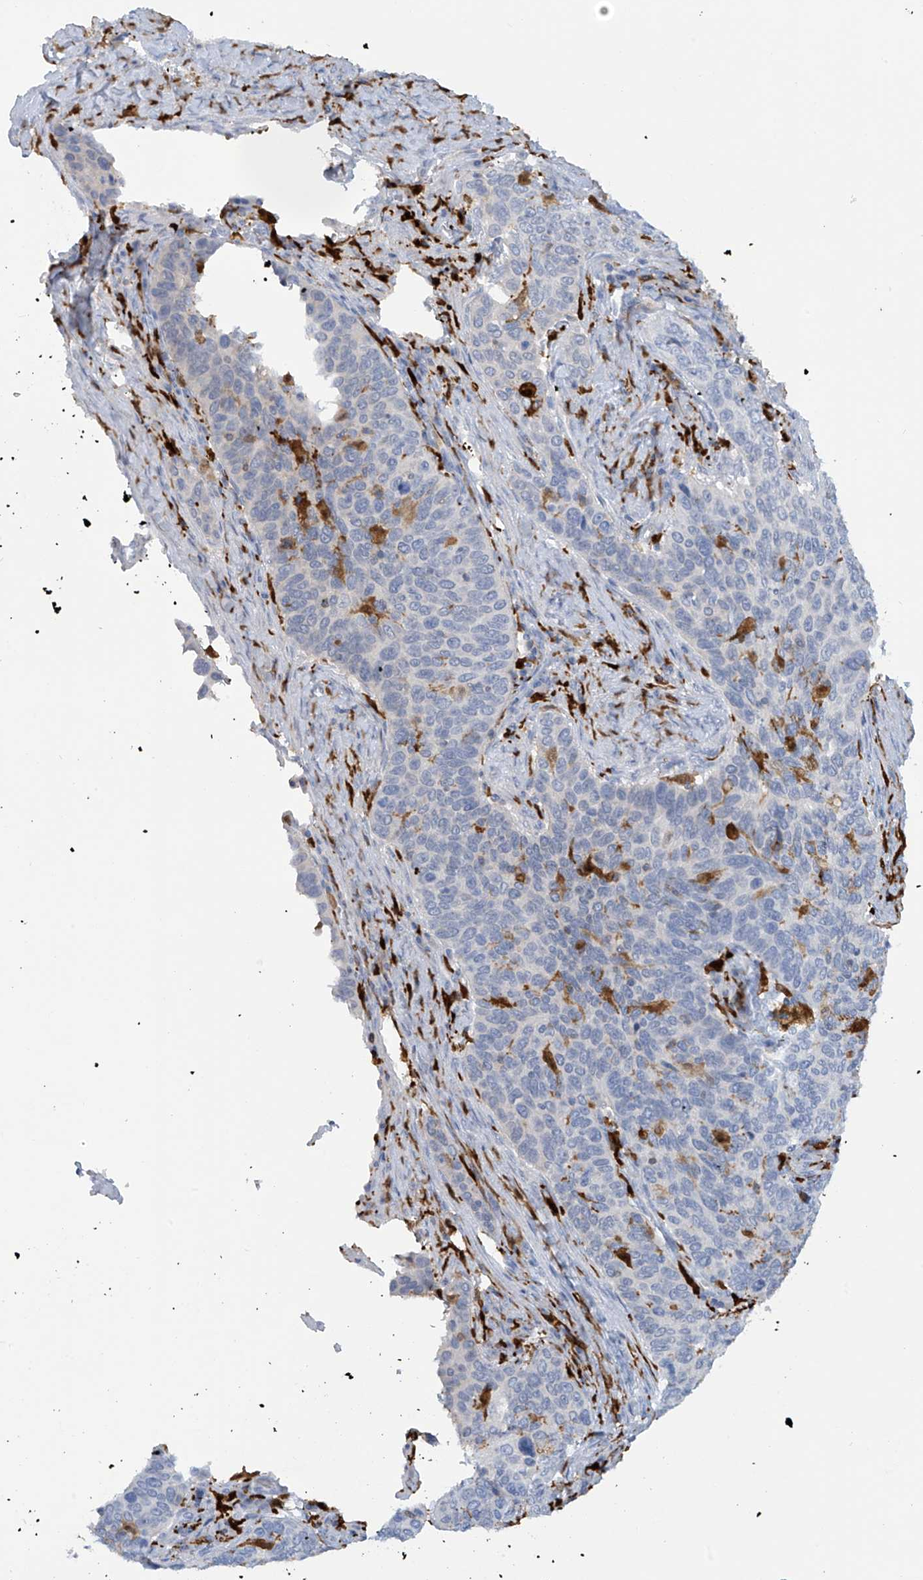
{"staining": {"intensity": "negative", "quantity": "none", "location": "none"}, "tissue": "cervical cancer", "cell_type": "Tumor cells", "image_type": "cancer", "snomed": [{"axis": "morphology", "description": "Squamous cell carcinoma, NOS"}, {"axis": "topography", "description": "Cervix"}], "caption": "Immunohistochemical staining of human cervical squamous cell carcinoma exhibits no significant expression in tumor cells.", "gene": "TRMT2B", "patient": {"sex": "female", "age": 60}}